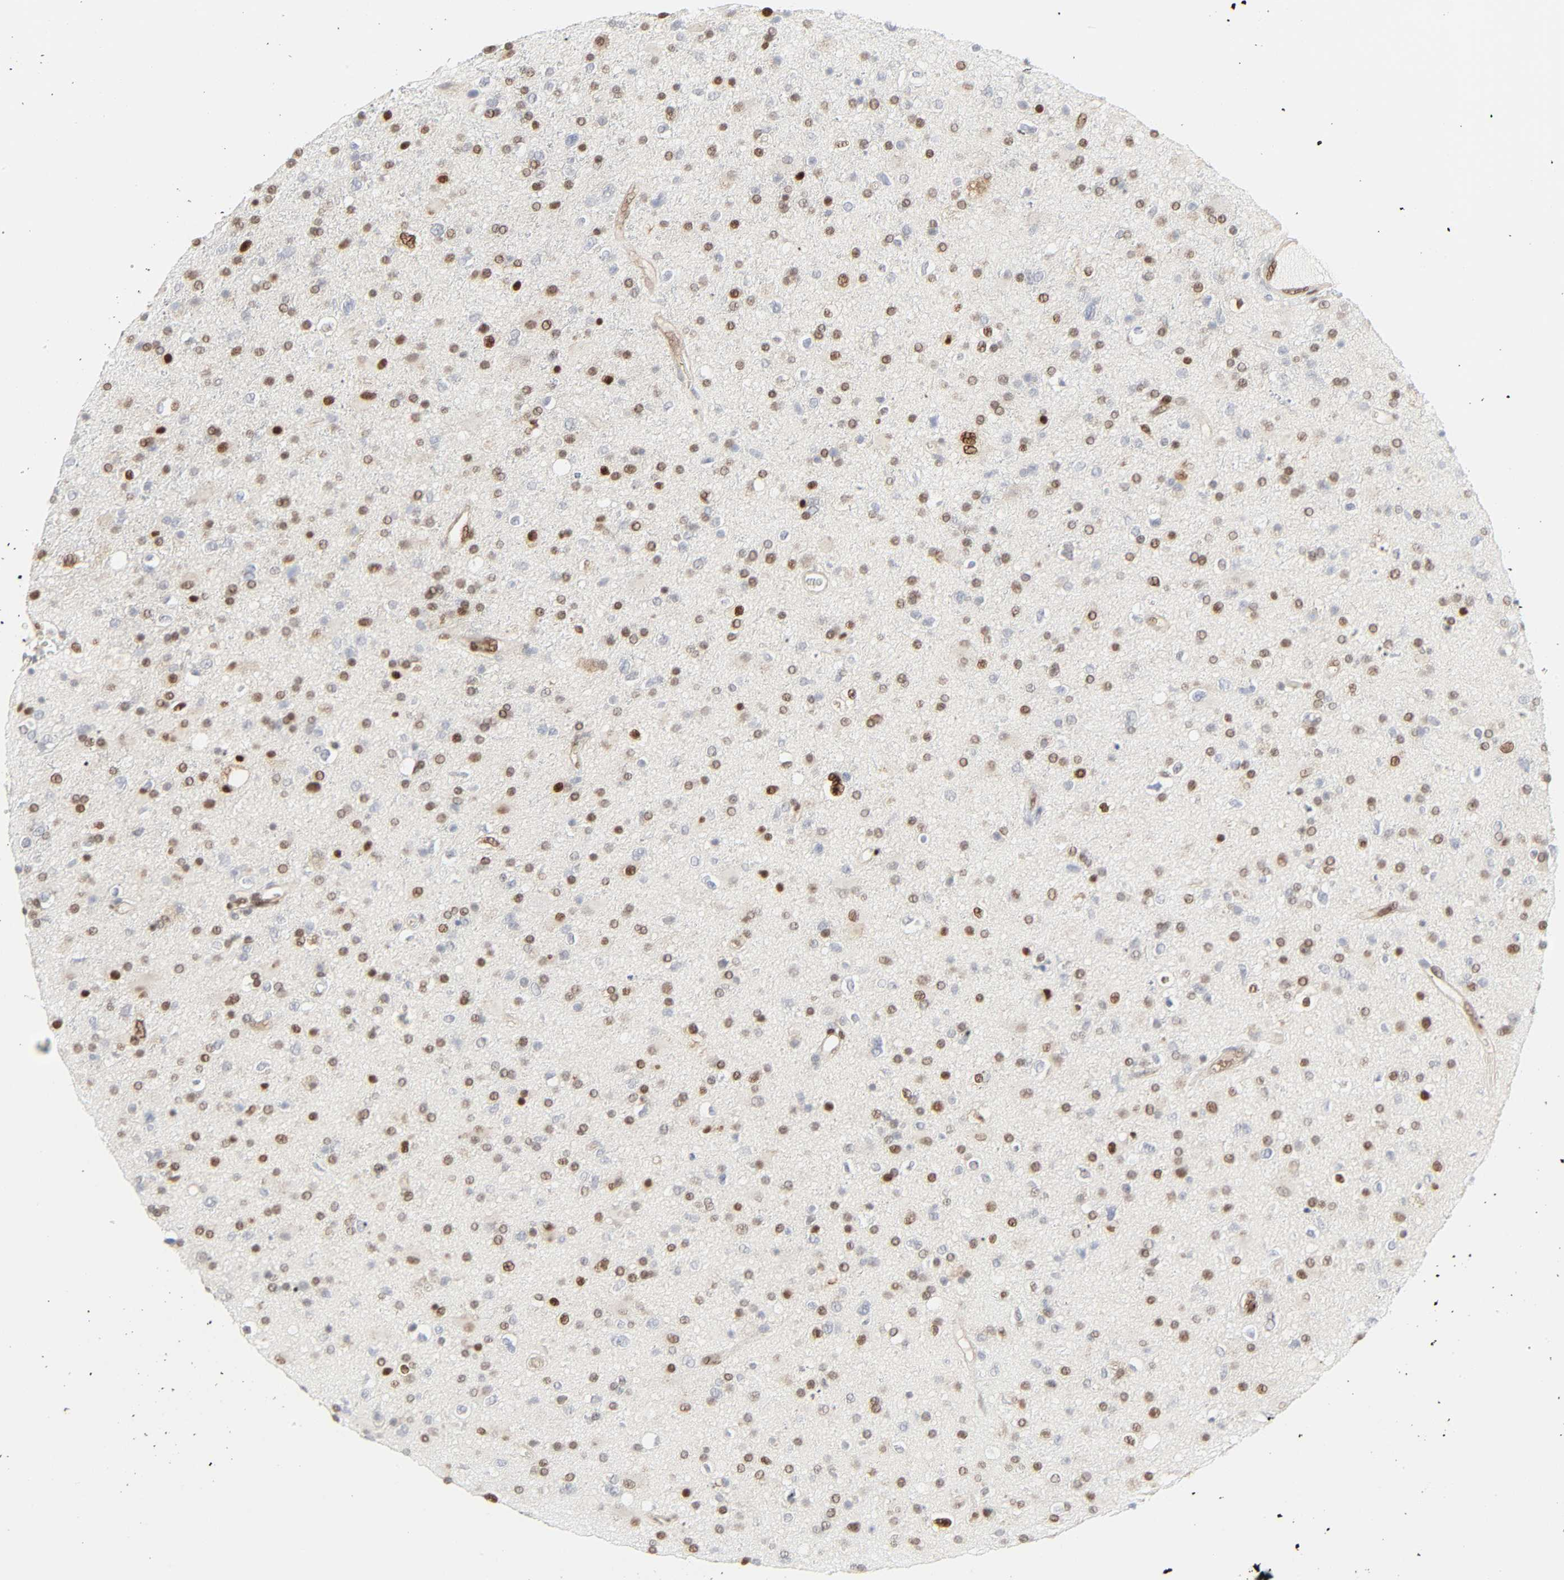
{"staining": {"intensity": "moderate", "quantity": "25%-75%", "location": "cytoplasmic/membranous,nuclear"}, "tissue": "glioma", "cell_type": "Tumor cells", "image_type": "cancer", "snomed": [{"axis": "morphology", "description": "Glioma, malignant, High grade"}, {"axis": "topography", "description": "Brain"}], "caption": "Immunohistochemistry (IHC) photomicrograph of neoplastic tissue: human malignant glioma (high-grade) stained using IHC exhibits medium levels of moderate protein expression localized specifically in the cytoplasmic/membranous and nuclear of tumor cells, appearing as a cytoplasmic/membranous and nuclear brown color.", "gene": "ZBTB16", "patient": {"sex": "male", "age": 33}}